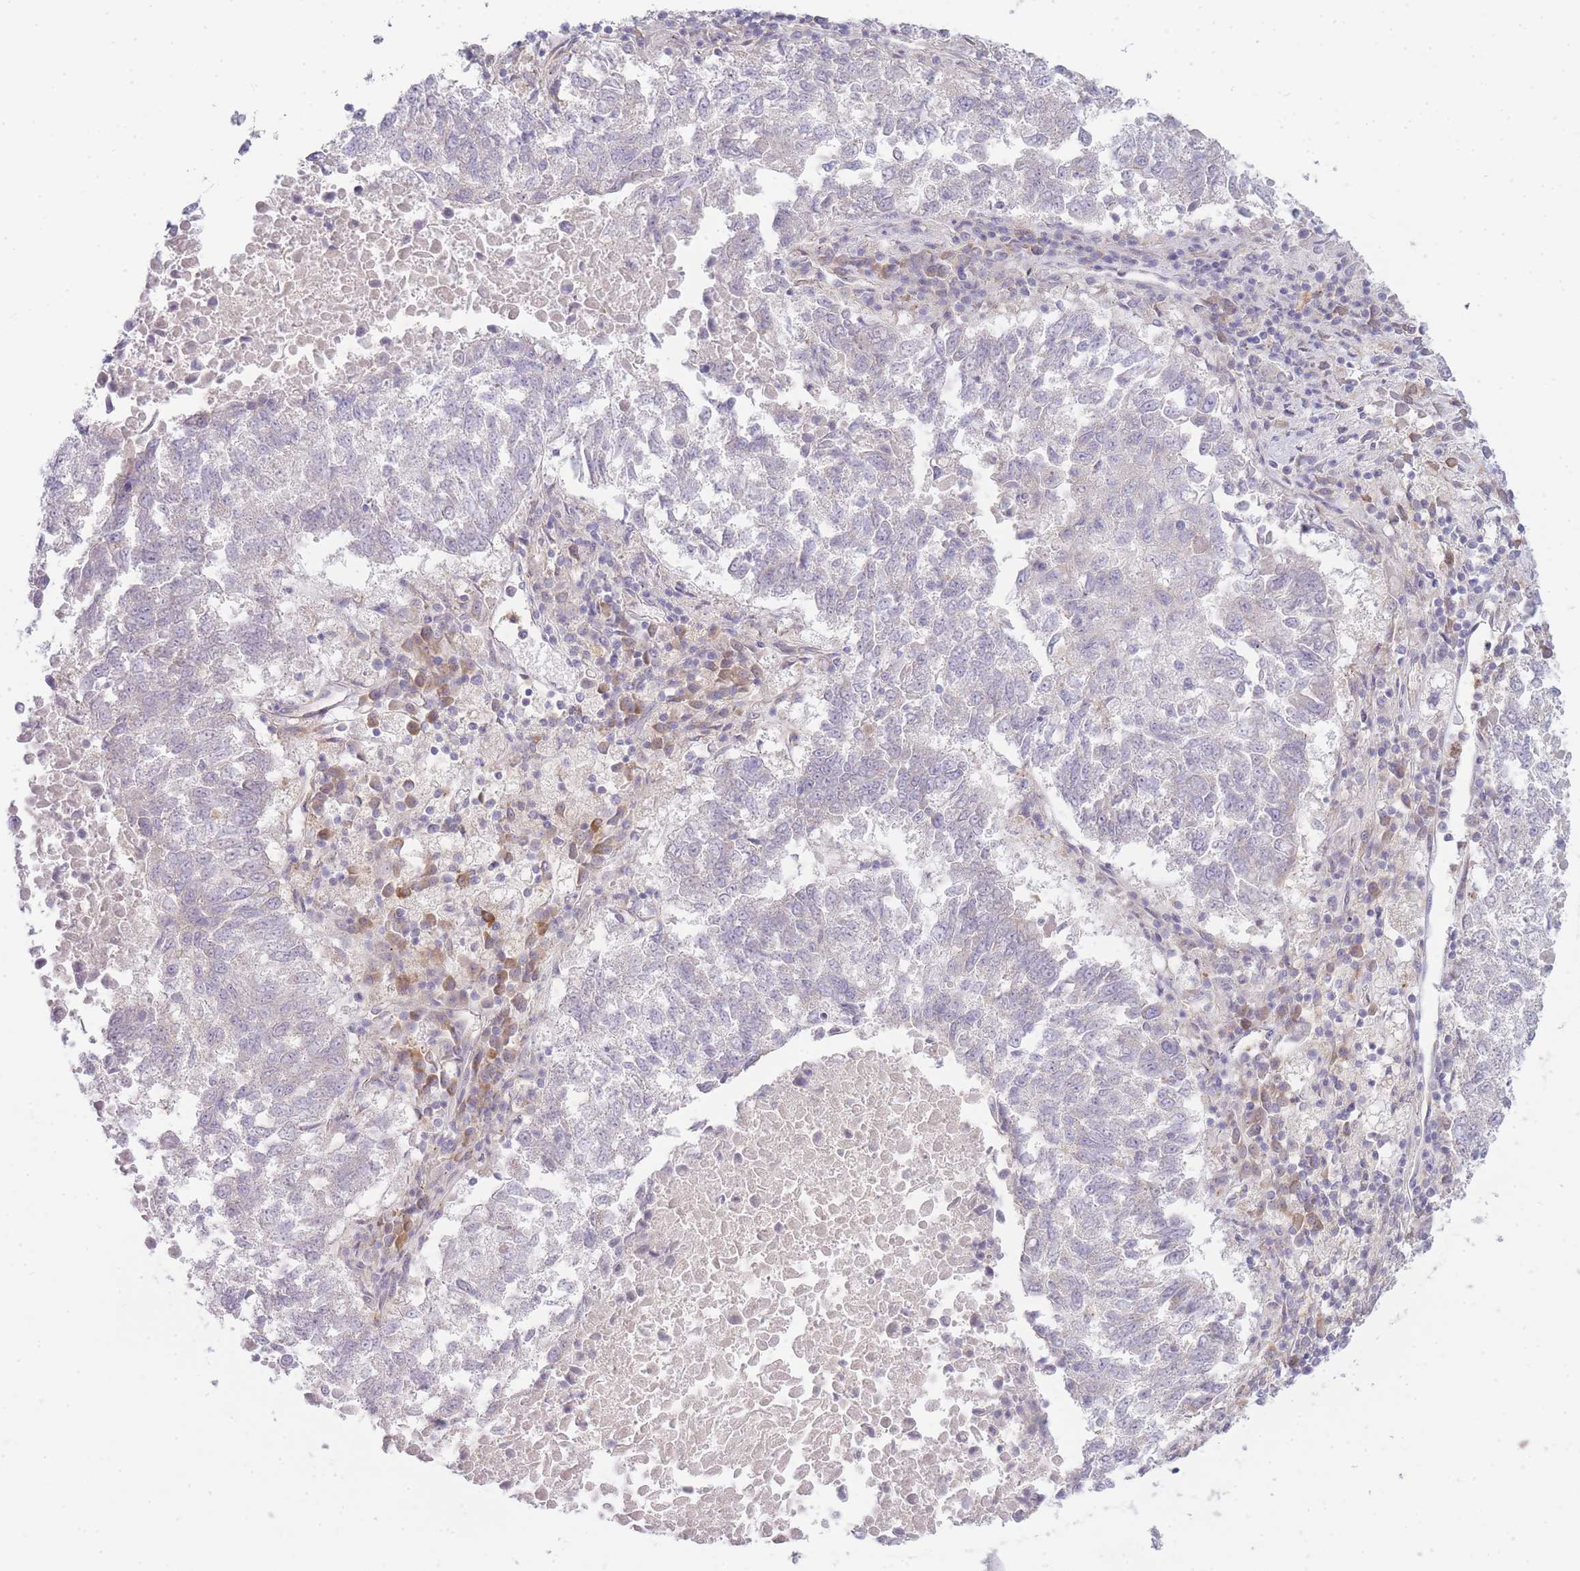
{"staining": {"intensity": "negative", "quantity": "none", "location": "none"}, "tissue": "lung cancer", "cell_type": "Tumor cells", "image_type": "cancer", "snomed": [{"axis": "morphology", "description": "Squamous cell carcinoma, NOS"}, {"axis": "topography", "description": "Lung"}], "caption": "An immunohistochemistry photomicrograph of squamous cell carcinoma (lung) is shown. There is no staining in tumor cells of squamous cell carcinoma (lung).", "gene": "OR5L2", "patient": {"sex": "male", "age": 73}}